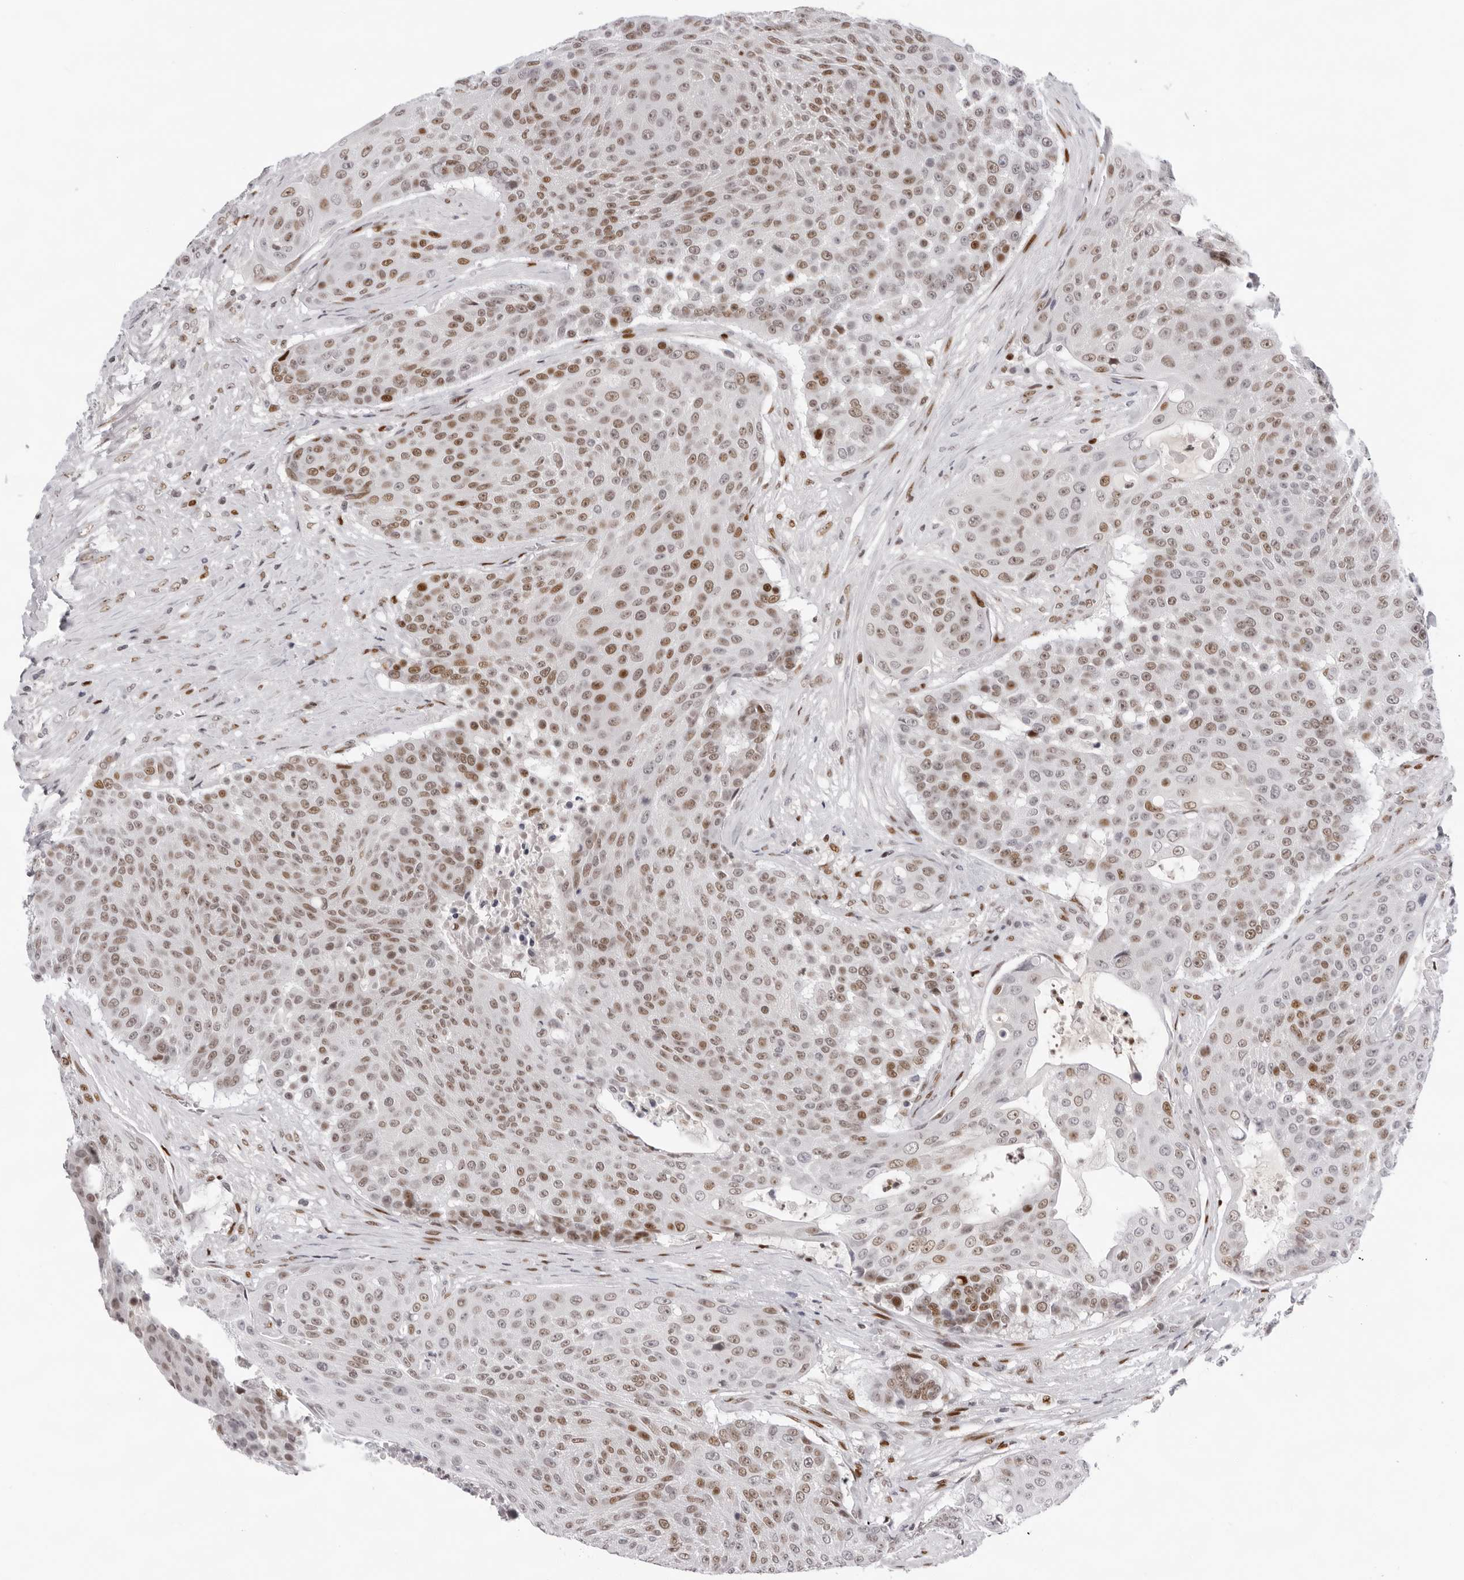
{"staining": {"intensity": "moderate", "quantity": "25%-75%", "location": "nuclear"}, "tissue": "urothelial cancer", "cell_type": "Tumor cells", "image_type": "cancer", "snomed": [{"axis": "morphology", "description": "Urothelial carcinoma, High grade"}, {"axis": "topography", "description": "Urinary bladder"}], "caption": "Moderate nuclear staining is present in about 25%-75% of tumor cells in urothelial cancer. Using DAB (3,3'-diaminobenzidine) (brown) and hematoxylin (blue) stains, captured at high magnification using brightfield microscopy.", "gene": "OGG1", "patient": {"sex": "female", "age": 63}}